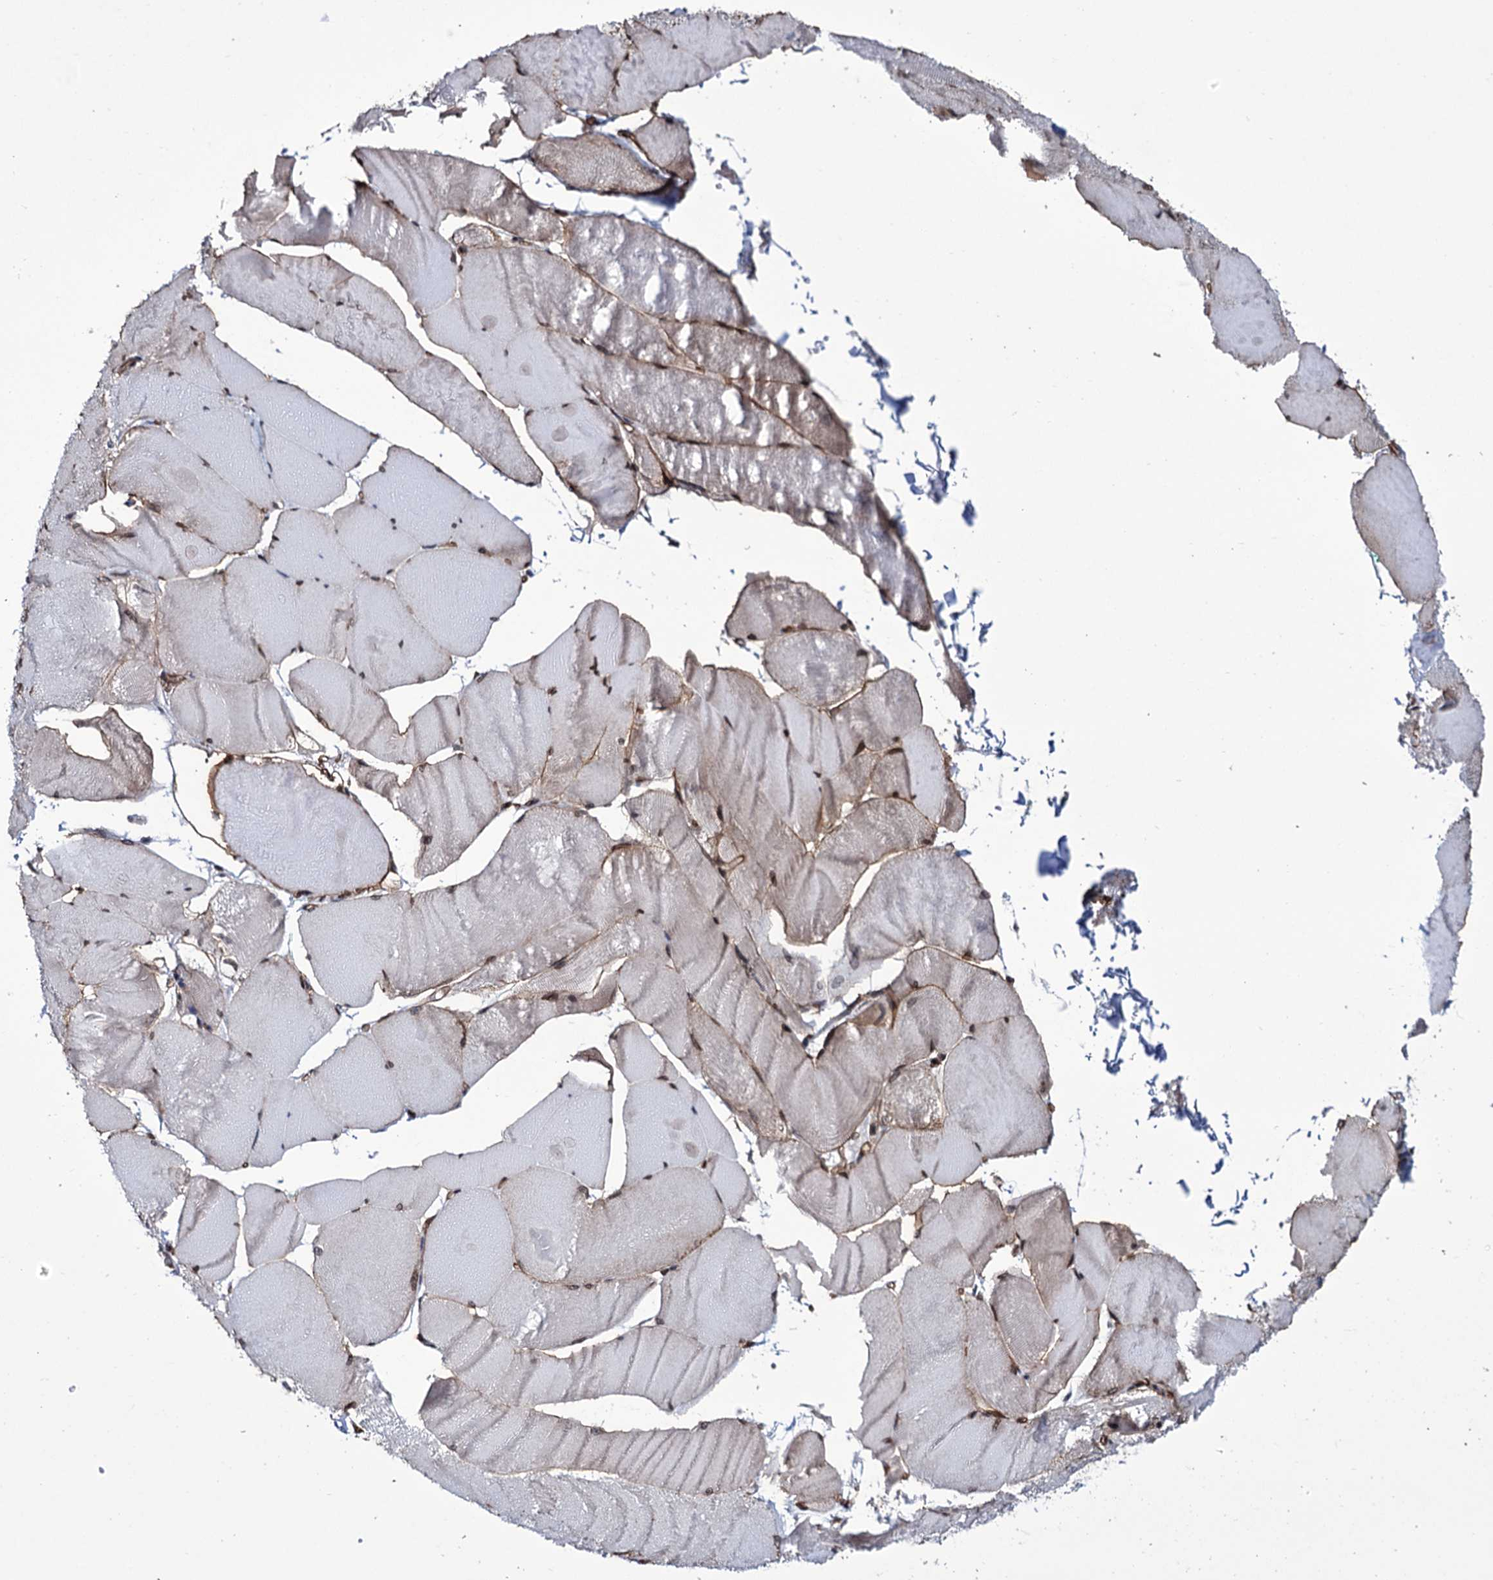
{"staining": {"intensity": "moderate", "quantity": ">75%", "location": "cytoplasmic/membranous,nuclear"}, "tissue": "skeletal muscle", "cell_type": "Myocytes", "image_type": "normal", "snomed": [{"axis": "morphology", "description": "Normal tissue, NOS"}, {"axis": "morphology", "description": "Basal cell carcinoma"}, {"axis": "topography", "description": "Skeletal muscle"}], "caption": "DAB immunohistochemical staining of unremarkable skeletal muscle exhibits moderate cytoplasmic/membranous,nuclear protein staining in about >75% of myocytes.", "gene": "ZC3H12C", "patient": {"sex": "female", "age": 64}}